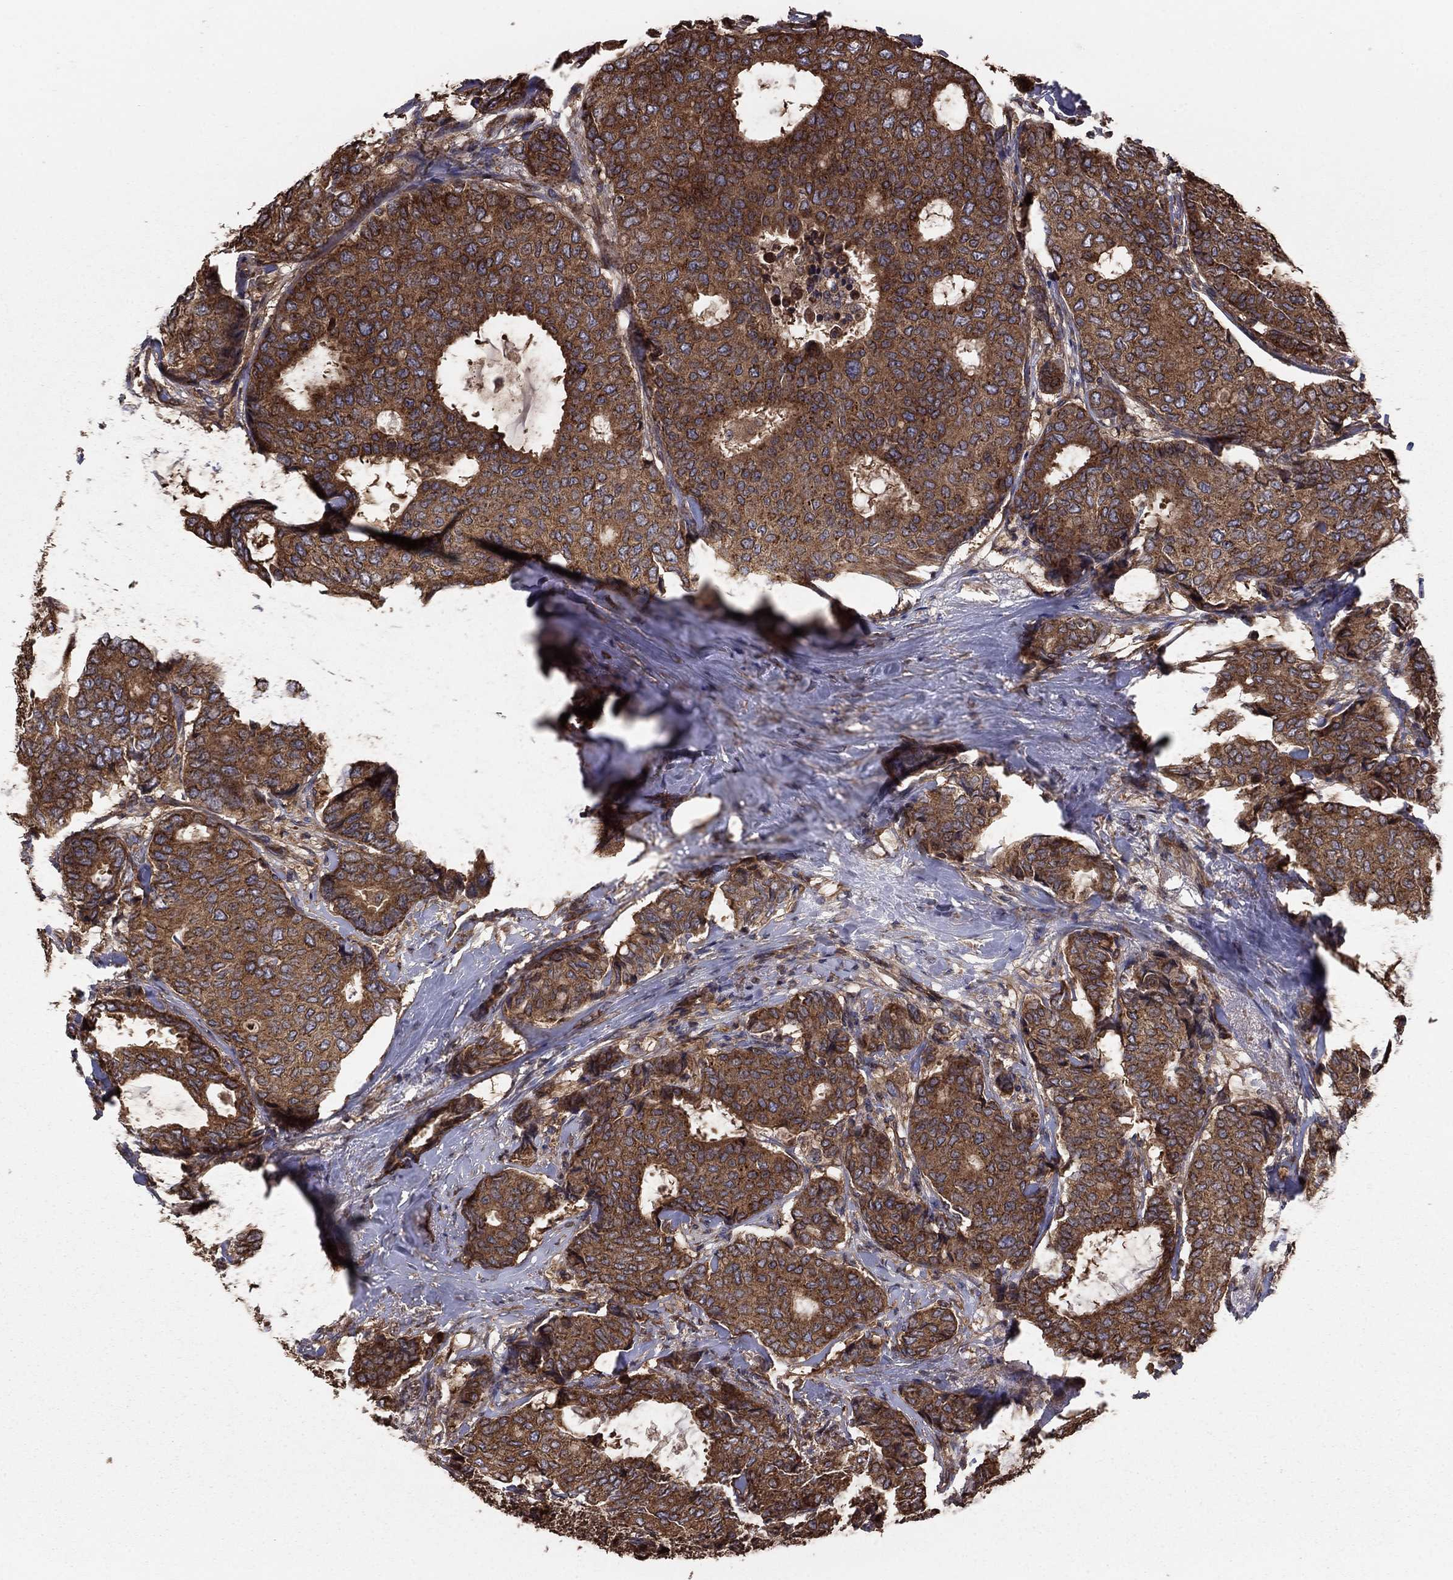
{"staining": {"intensity": "strong", "quantity": ">75%", "location": "cytoplasmic/membranous"}, "tissue": "breast cancer", "cell_type": "Tumor cells", "image_type": "cancer", "snomed": [{"axis": "morphology", "description": "Duct carcinoma"}, {"axis": "topography", "description": "Breast"}], "caption": "The histopathology image reveals immunohistochemical staining of invasive ductal carcinoma (breast). There is strong cytoplasmic/membranous staining is identified in about >75% of tumor cells.", "gene": "BABAM2", "patient": {"sex": "female", "age": 75}}